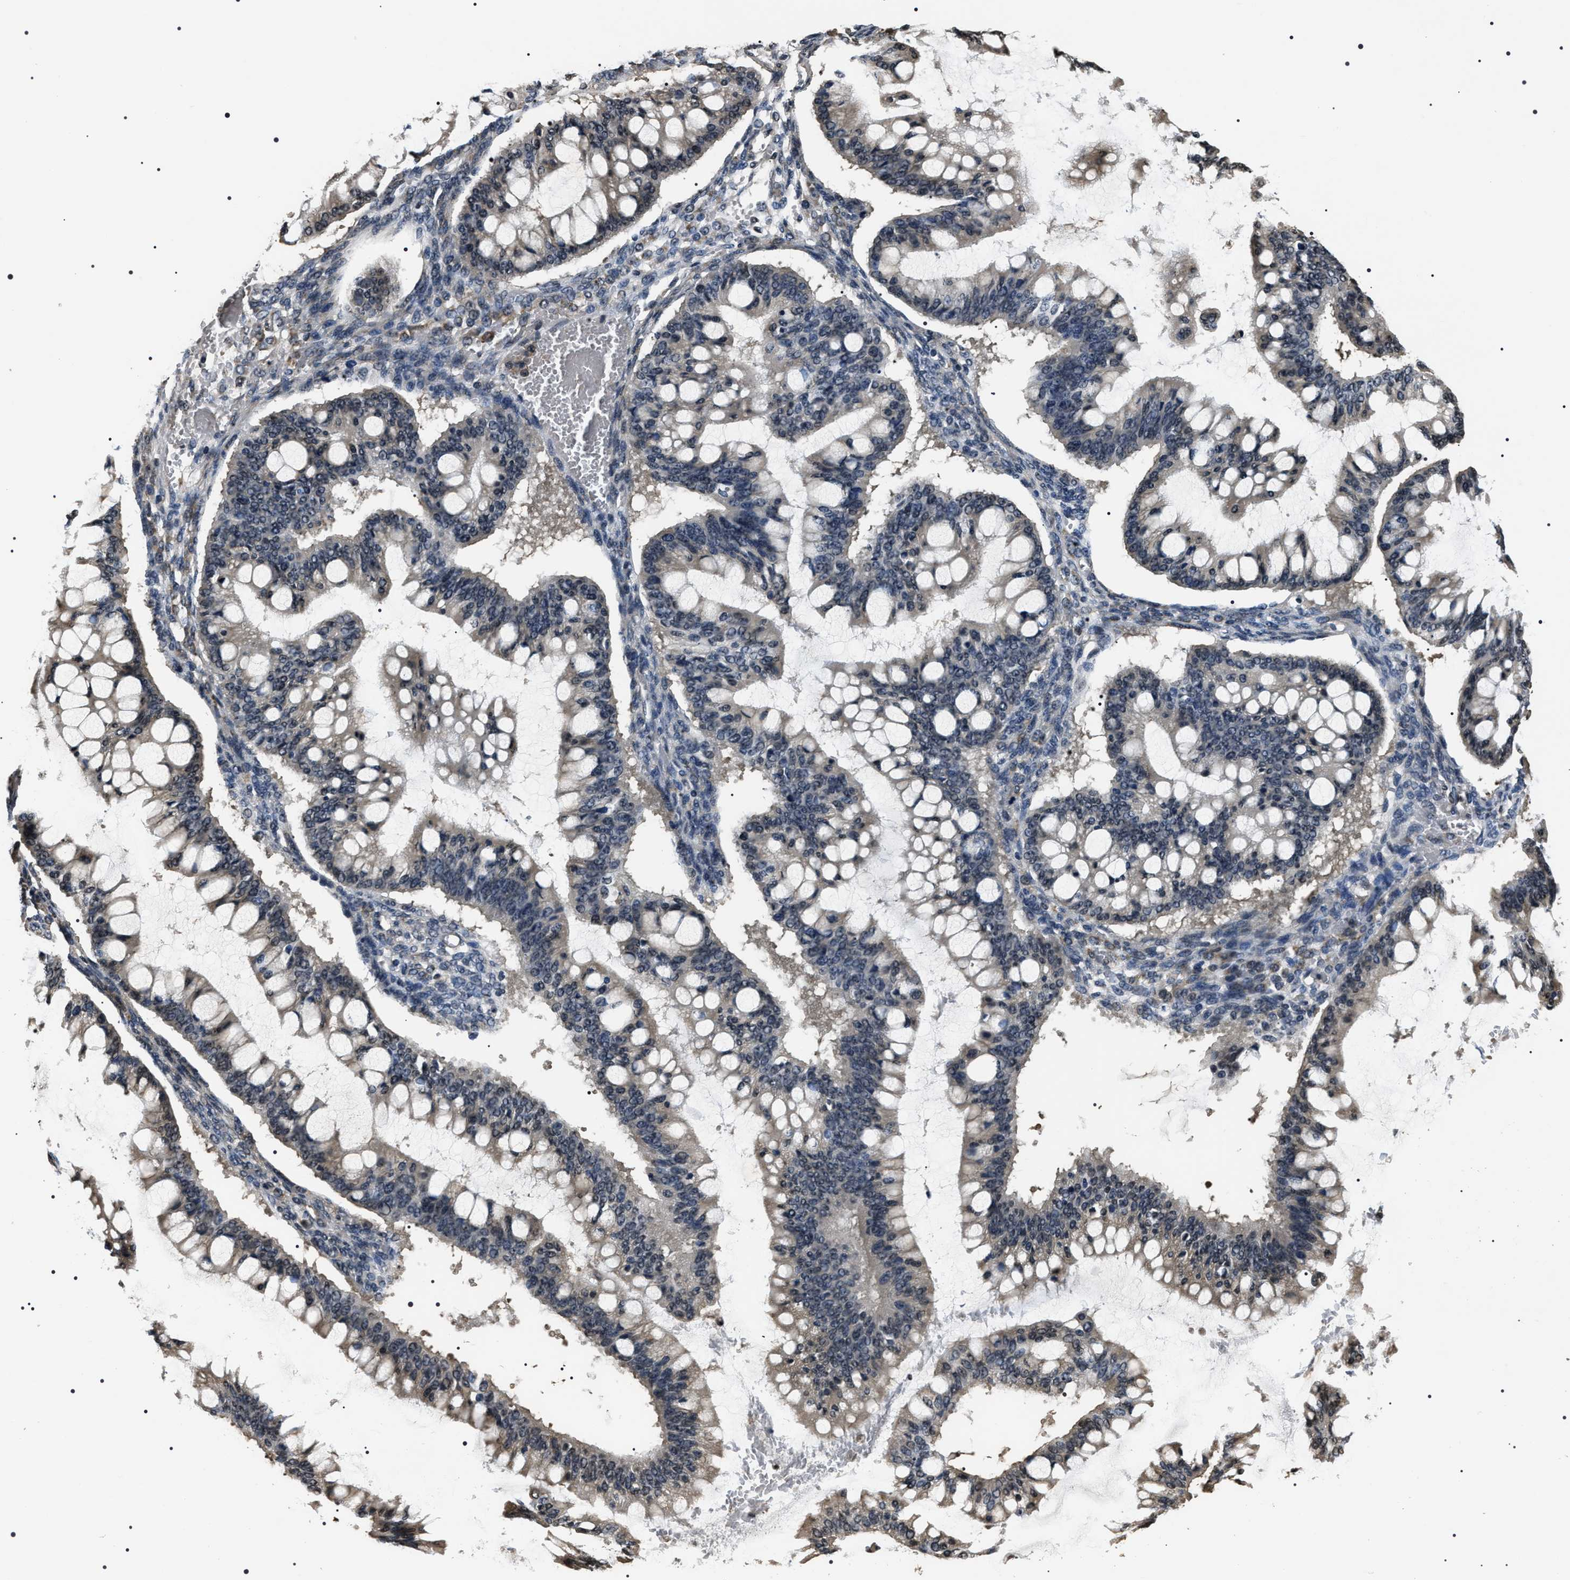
{"staining": {"intensity": "weak", "quantity": "<25%", "location": "cytoplasmic/membranous"}, "tissue": "ovarian cancer", "cell_type": "Tumor cells", "image_type": "cancer", "snomed": [{"axis": "morphology", "description": "Cystadenocarcinoma, mucinous, NOS"}, {"axis": "topography", "description": "Ovary"}], "caption": "High magnification brightfield microscopy of ovarian cancer stained with DAB (3,3'-diaminobenzidine) (brown) and counterstained with hematoxylin (blue): tumor cells show no significant positivity.", "gene": "ARHGAP22", "patient": {"sex": "female", "age": 73}}